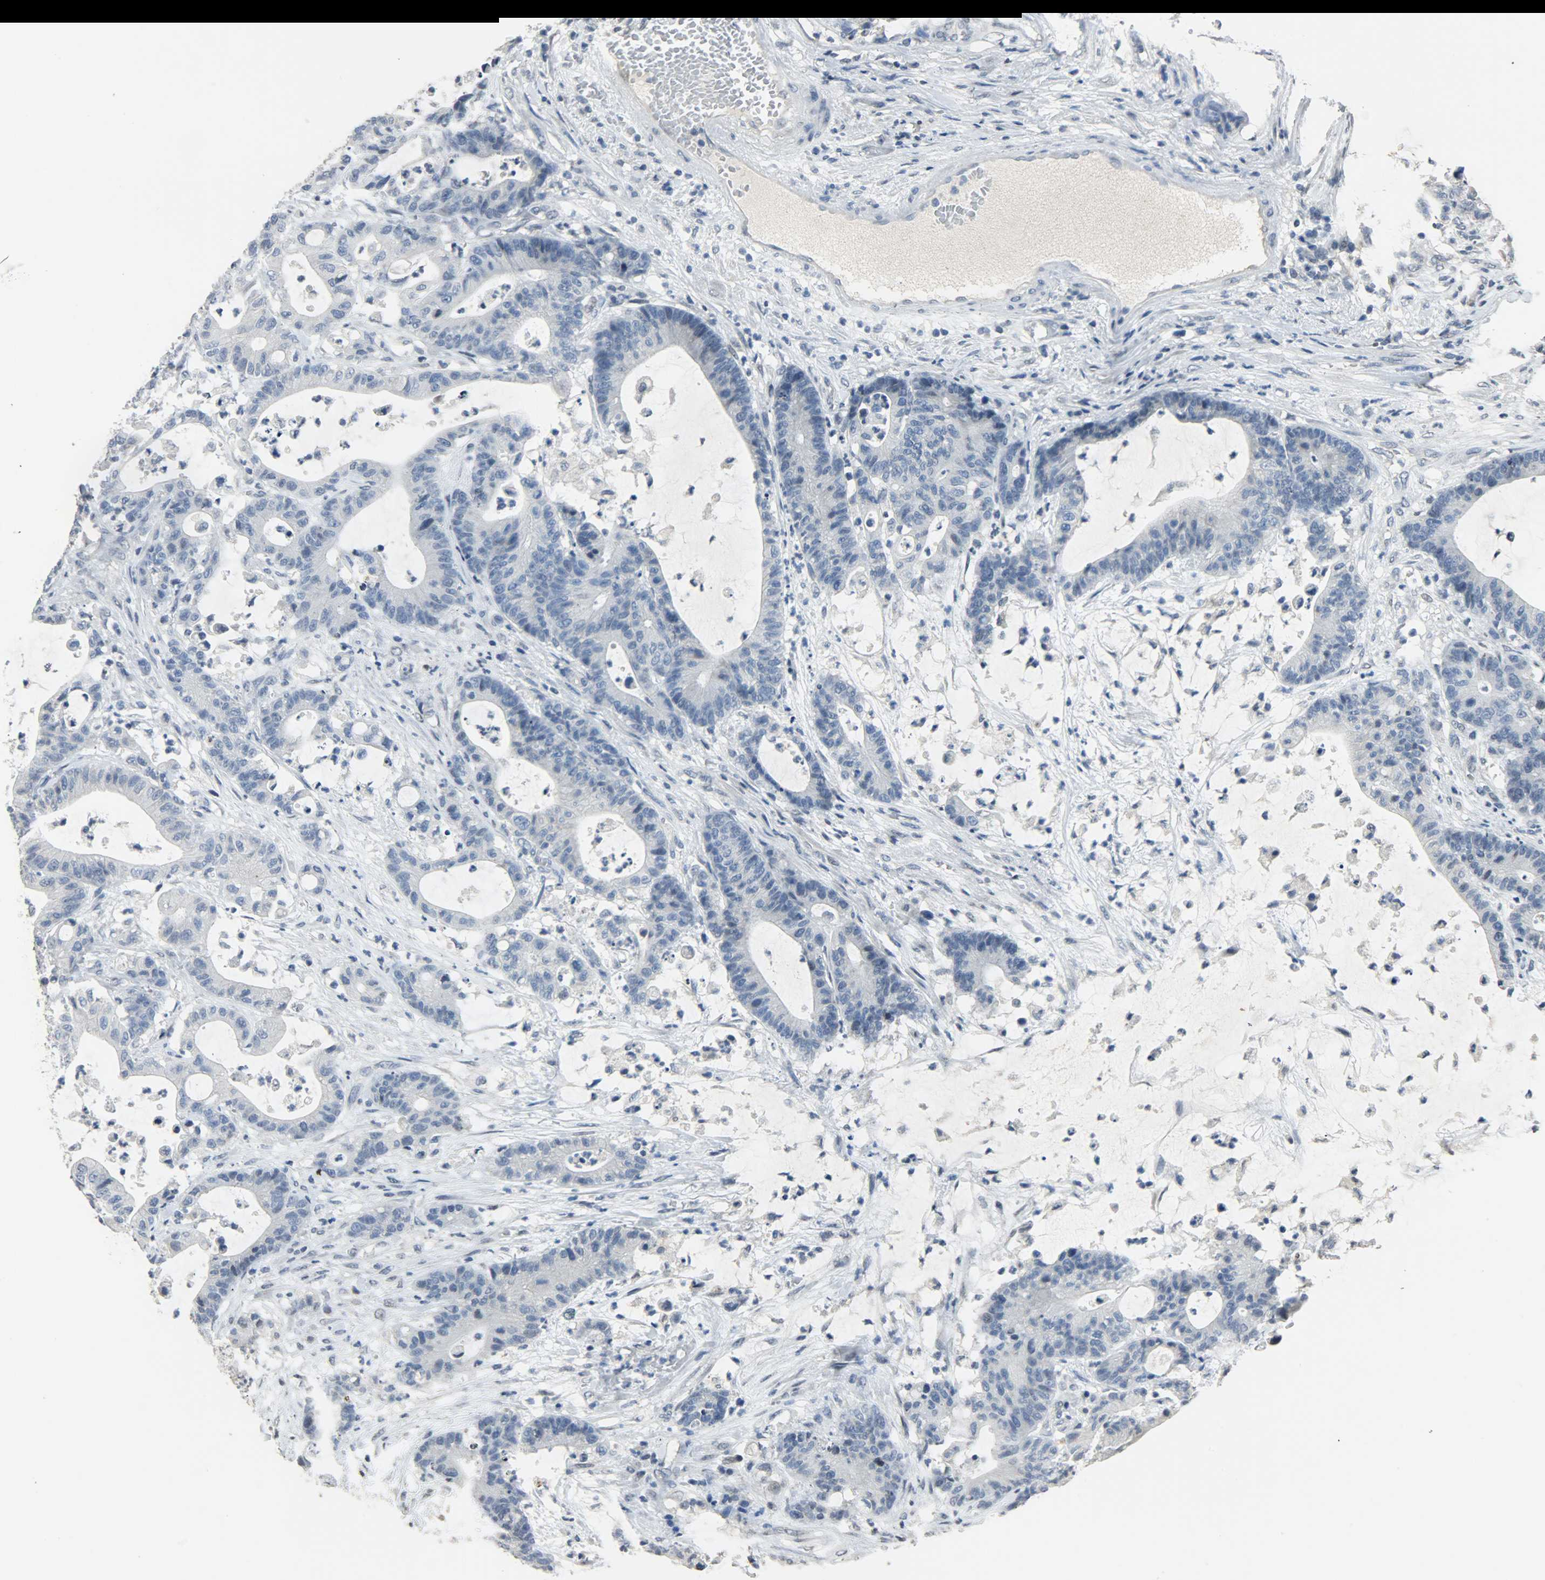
{"staining": {"intensity": "negative", "quantity": "none", "location": "none"}, "tissue": "colorectal cancer", "cell_type": "Tumor cells", "image_type": "cancer", "snomed": [{"axis": "morphology", "description": "Adenocarcinoma, NOS"}, {"axis": "topography", "description": "Colon"}], "caption": "An IHC histopathology image of colorectal cancer is shown. There is no staining in tumor cells of colorectal cancer. (Brightfield microscopy of DAB (3,3'-diaminobenzidine) immunohistochemistry at high magnification).", "gene": "DNAJB6", "patient": {"sex": "female", "age": 84}}